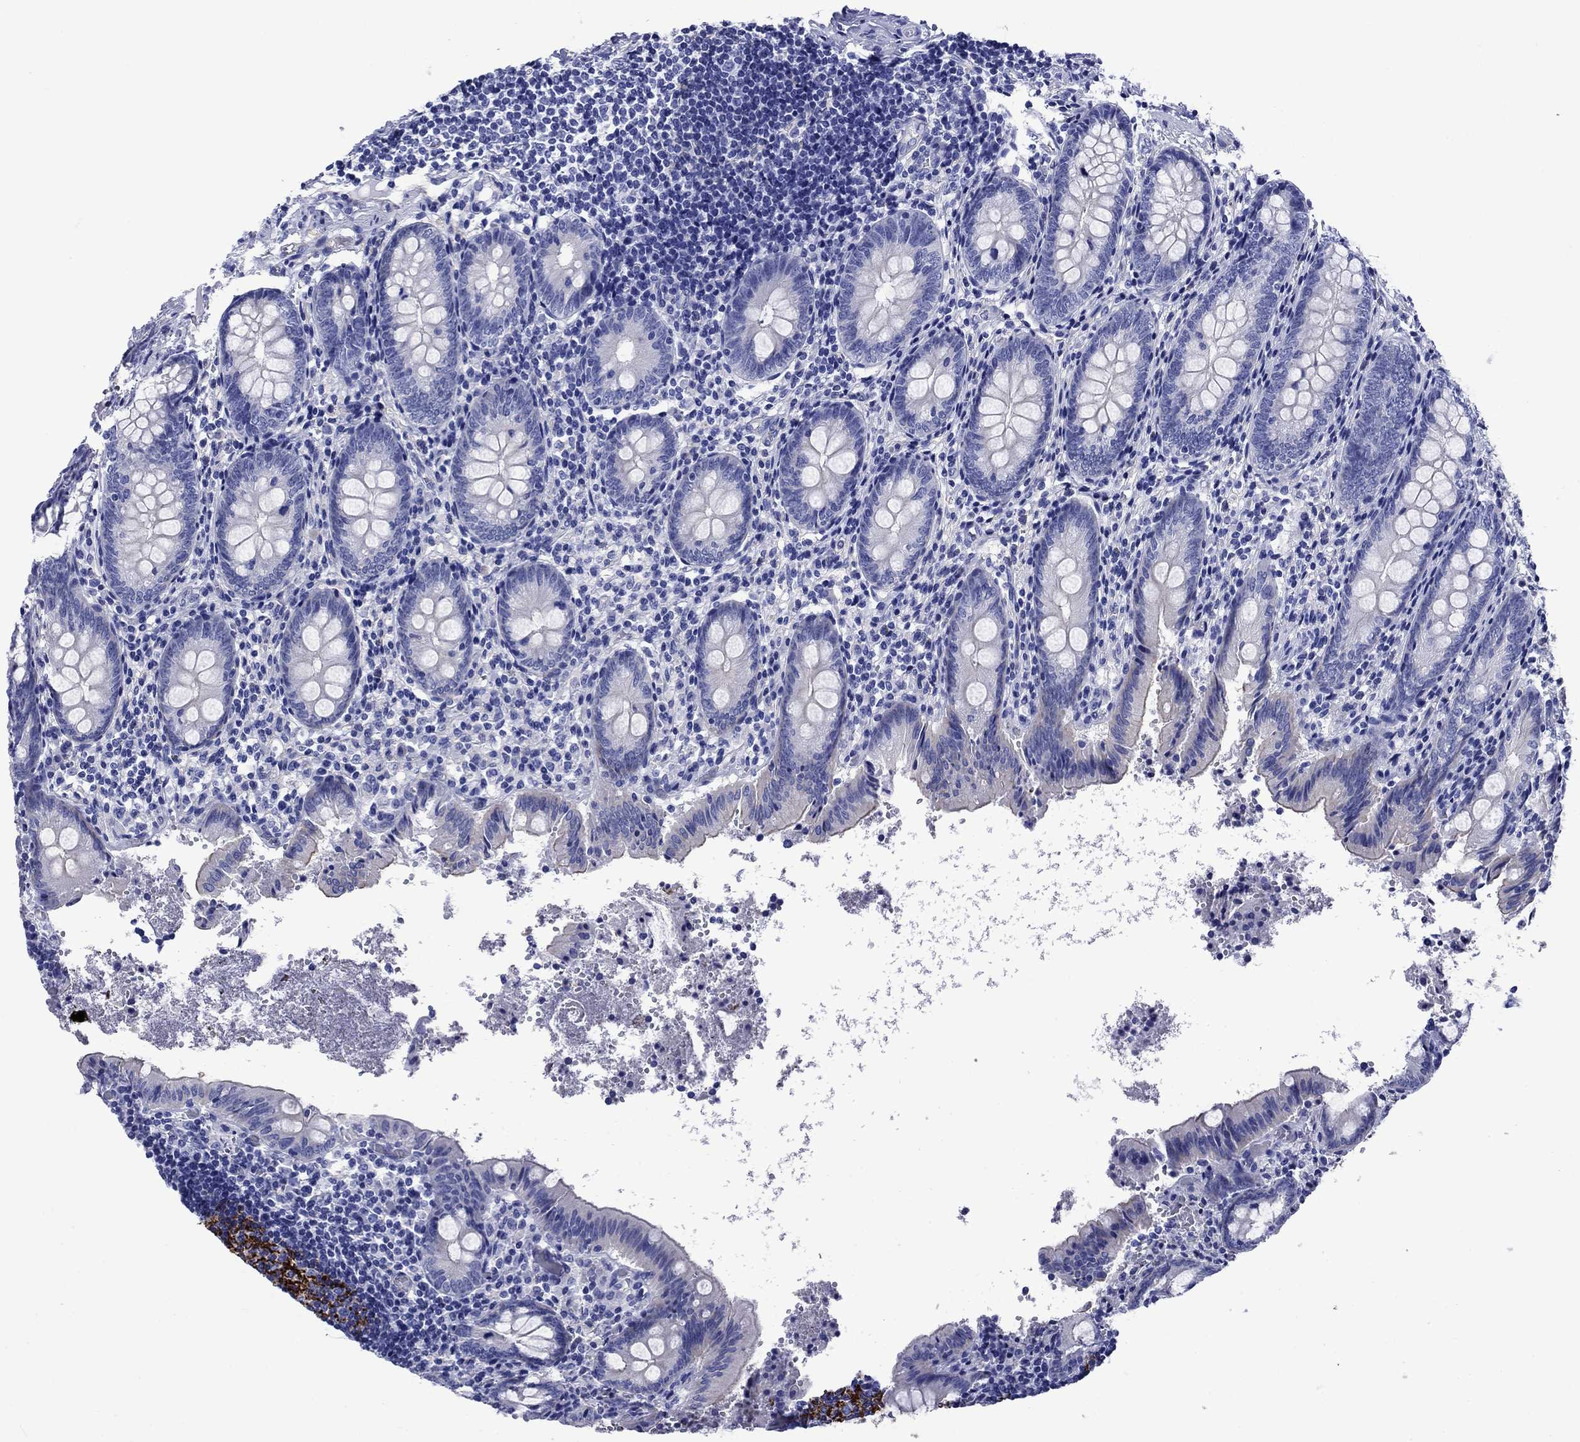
{"staining": {"intensity": "negative", "quantity": "none", "location": "none"}, "tissue": "appendix", "cell_type": "Glandular cells", "image_type": "normal", "snomed": [{"axis": "morphology", "description": "Normal tissue, NOS"}, {"axis": "topography", "description": "Appendix"}], "caption": "Glandular cells are negative for brown protein staining in unremarkable appendix. (Brightfield microscopy of DAB (3,3'-diaminobenzidine) immunohistochemistry (IHC) at high magnification).", "gene": "SLC1A2", "patient": {"sex": "female", "age": 23}}